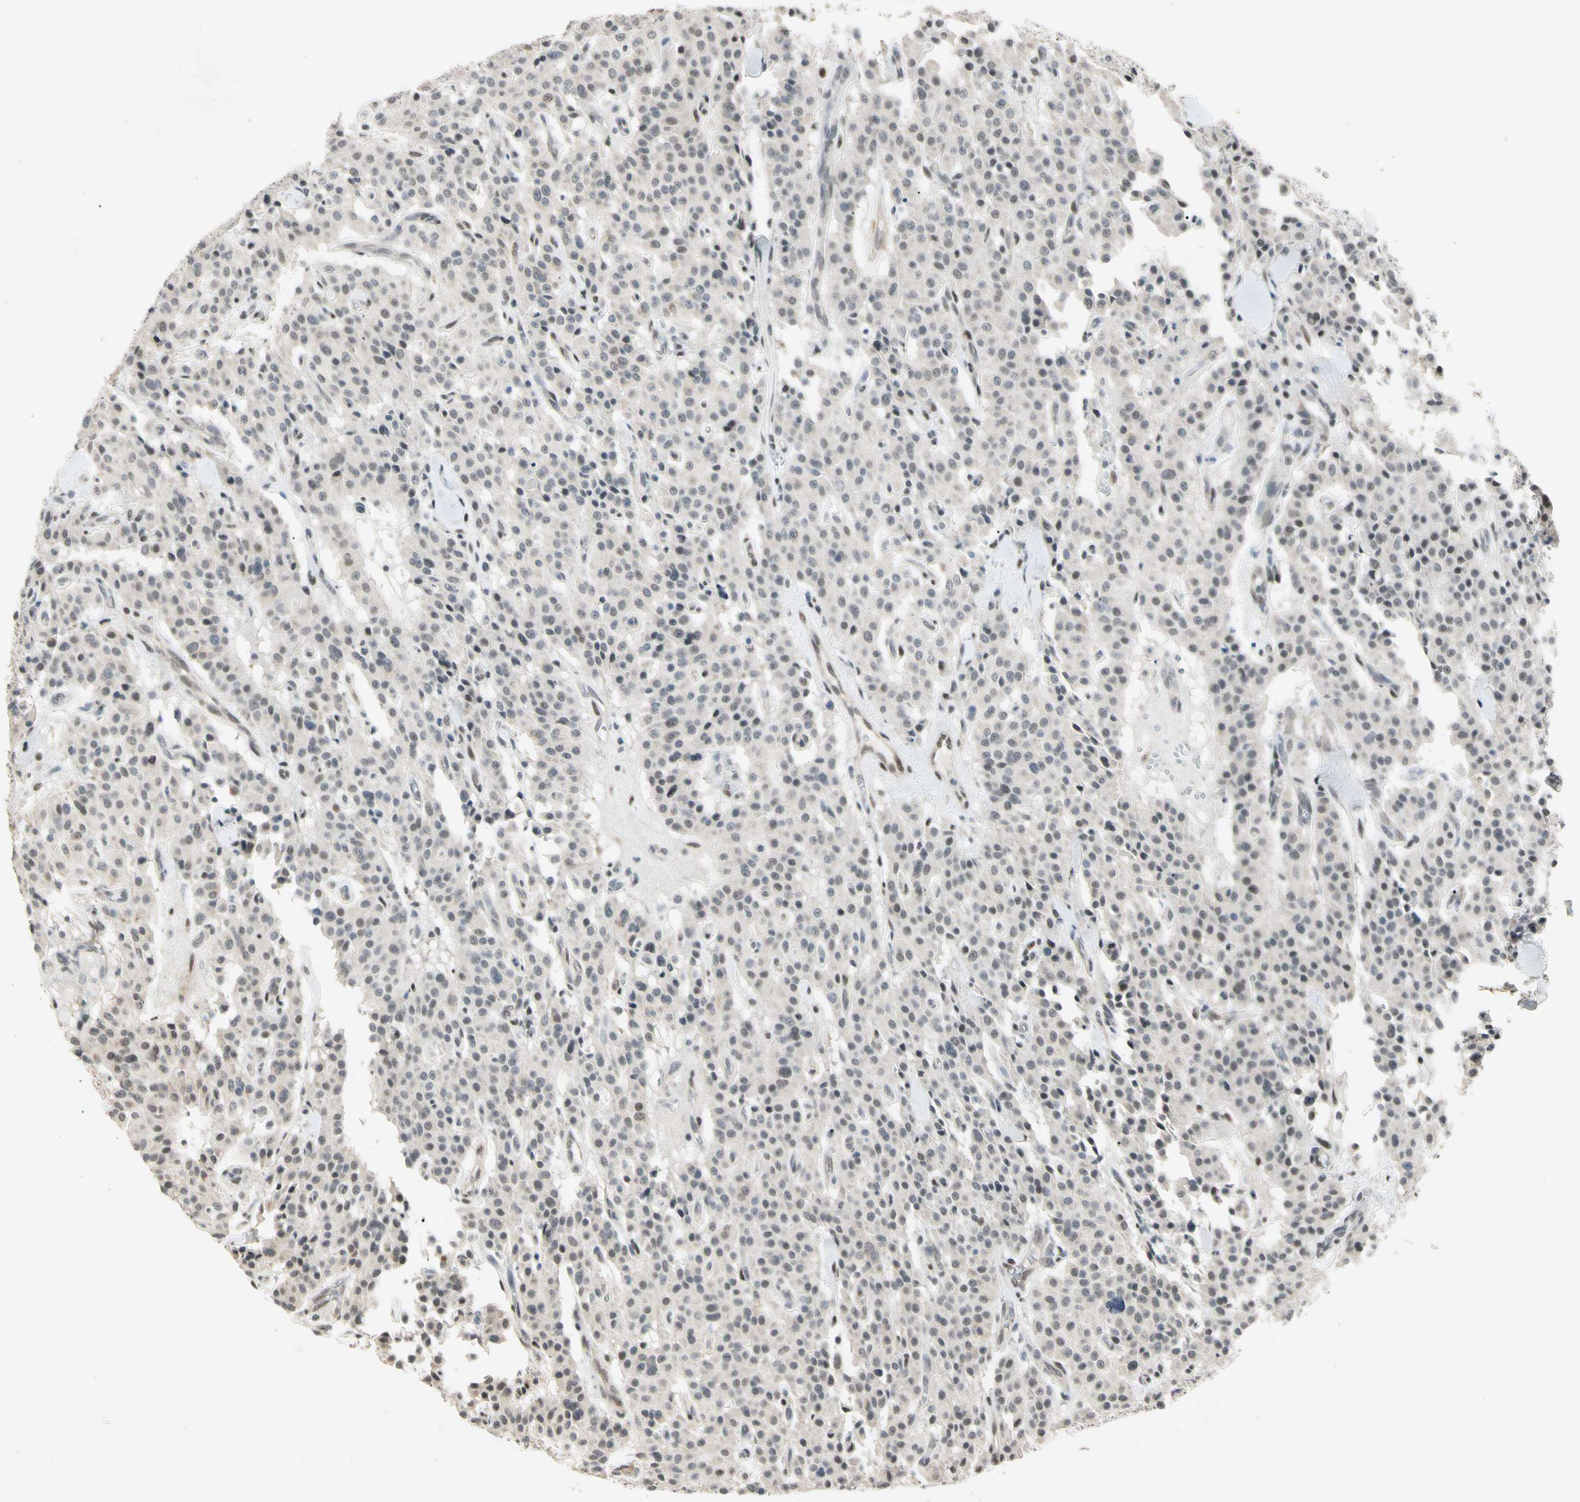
{"staining": {"intensity": "weak", "quantity": "<25%", "location": "nuclear"}, "tissue": "carcinoid", "cell_type": "Tumor cells", "image_type": "cancer", "snomed": [{"axis": "morphology", "description": "Carcinoid, malignant, NOS"}, {"axis": "topography", "description": "Lung"}], "caption": "Immunohistochemistry of carcinoid displays no expression in tumor cells.", "gene": "ZBTB4", "patient": {"sex": "male", "age": 30}}